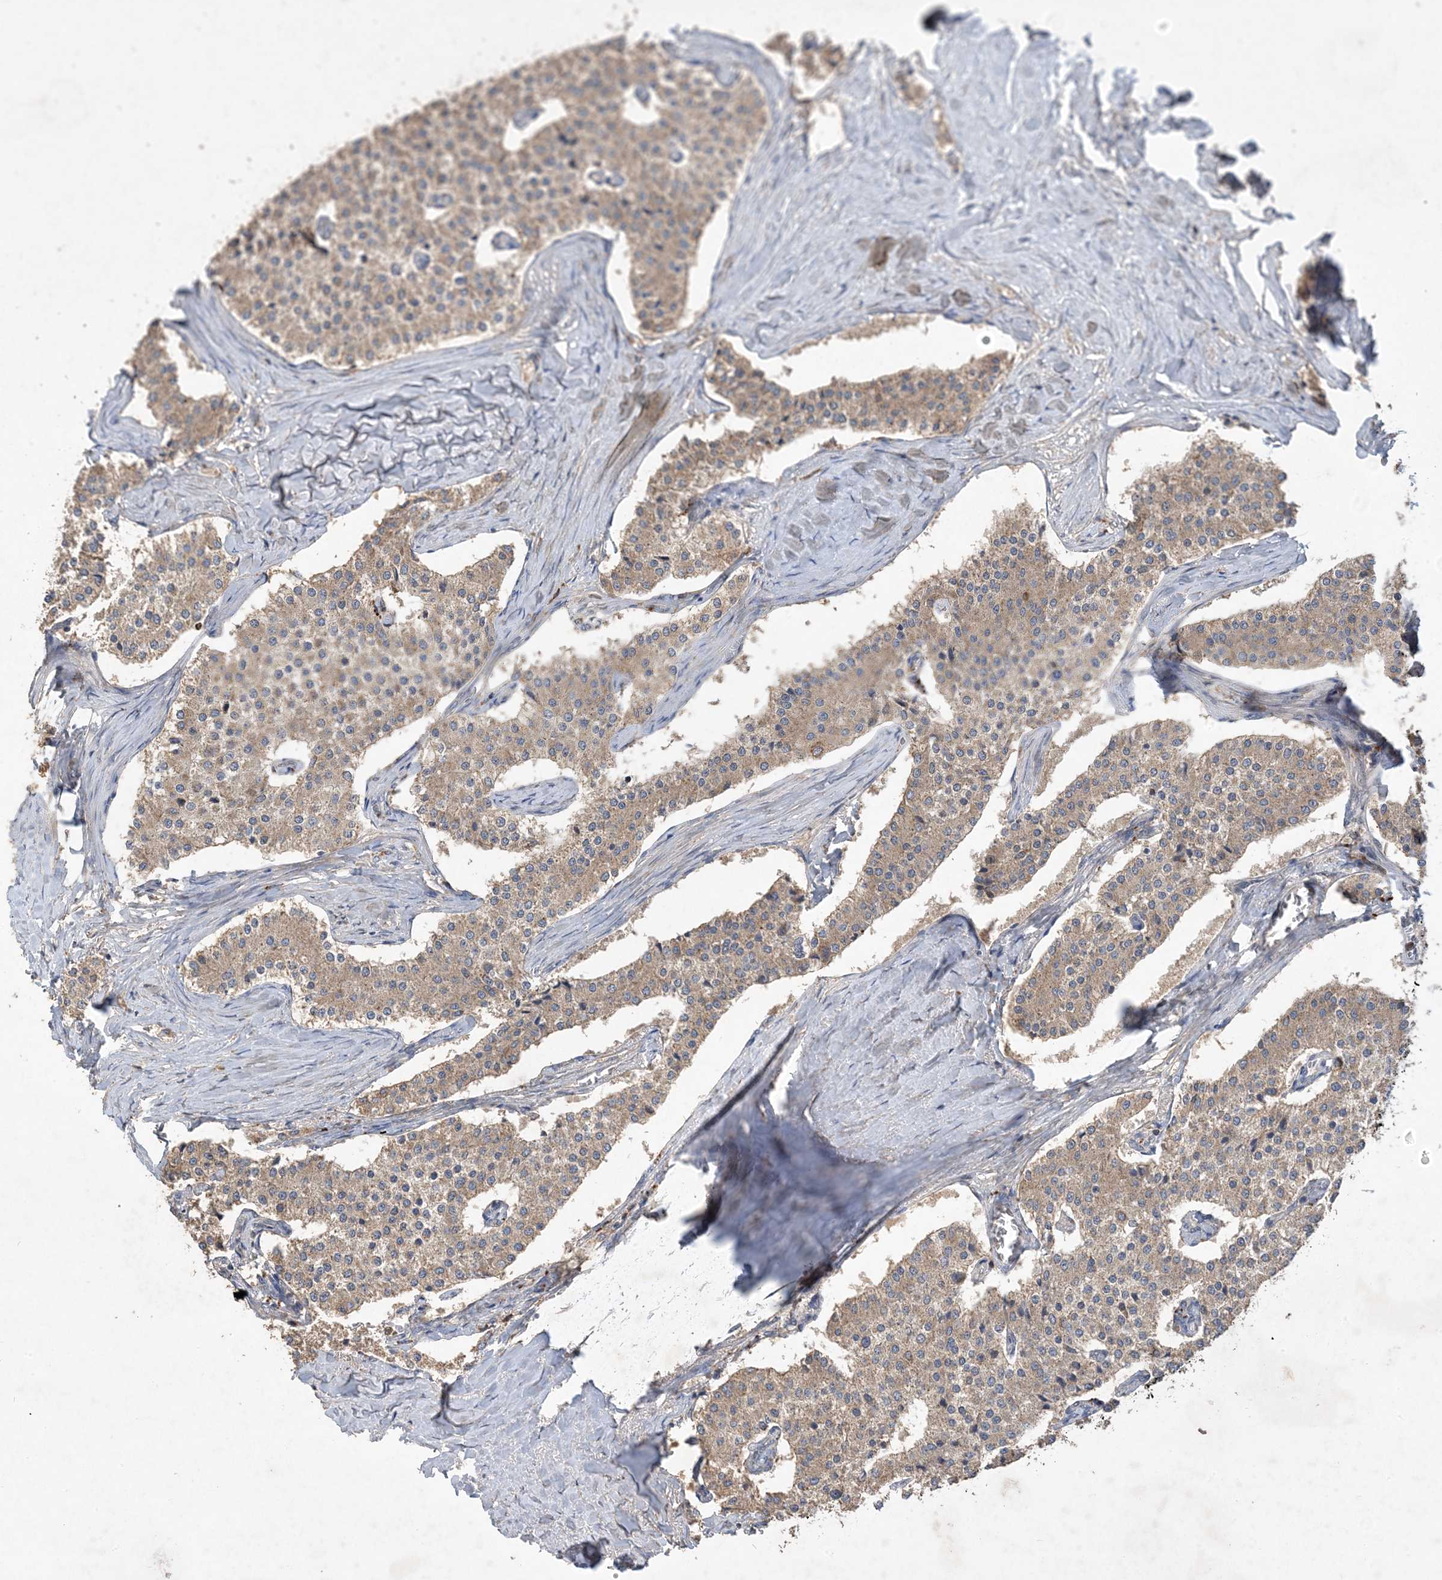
{"staining": {"intensity": "weak", "quantity": ">75%", "location": "cytoplasmic/membranous"}, "tissue": "carcinoid", "cell_type": "Tumor cells", "image_type": "cancer", "snomed": [{"axis": "morphology", "description": "Carcinoid, malignant, NOS"}, {"axis": "topography", "description": "Colon"}], "caption": "An immunohistochemistry (IHC) photomicrograph of tumor tissue is shown. Protein staining in brown highlights weak cytoplasmic/membranous positivity in carcinoid within tumor cells. Using DAB (brown) and hematoxylin (blue) stains, captured at high magnification using brightfield microscopy.", "gene": "MASP2", "patient": {"sex": "female", "age": 52}}